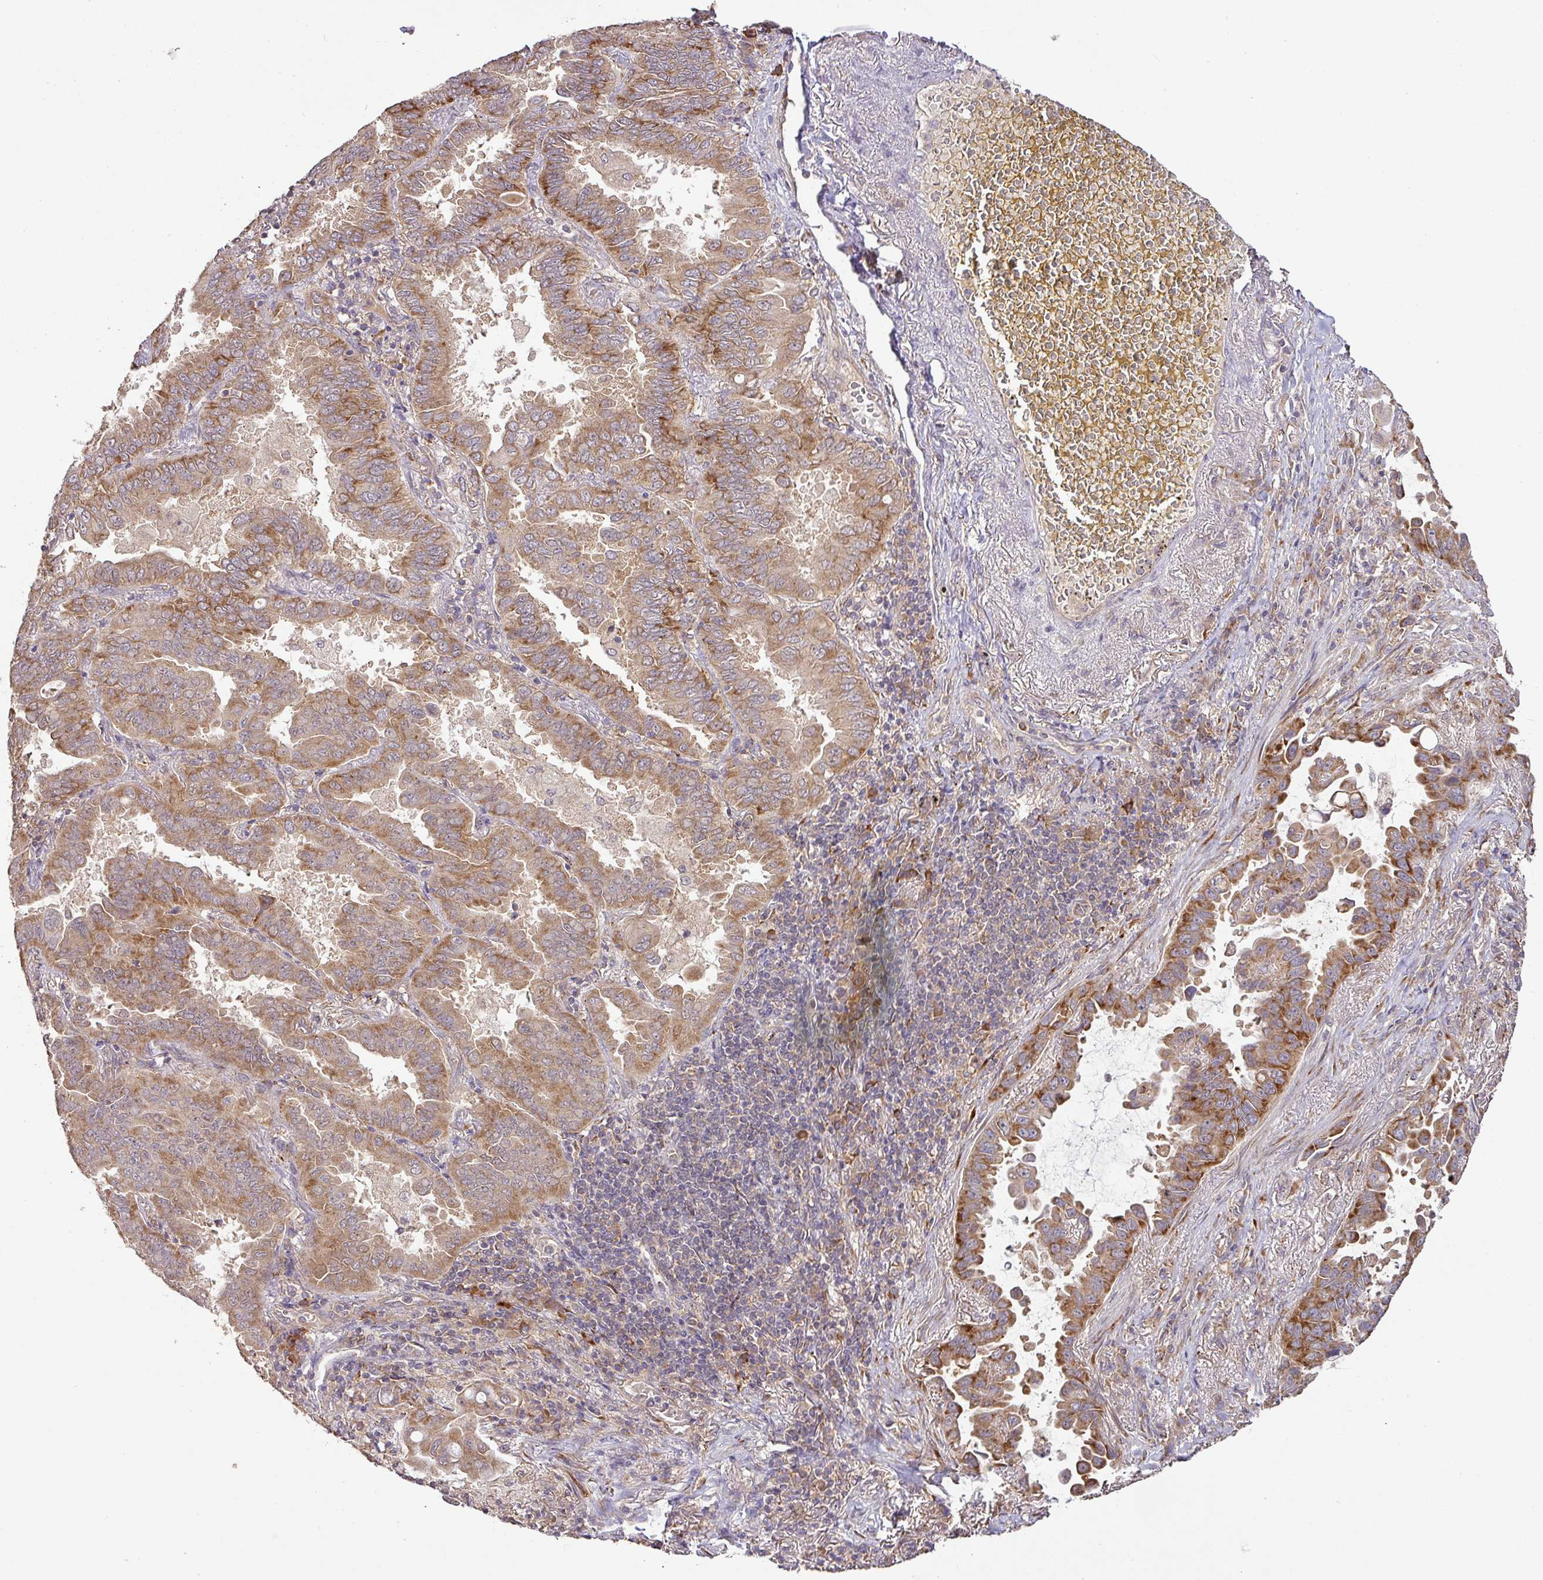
{"staining": {"intensity": "moderate", "quantity": ">75%", "location": "cytoplasmic/membranous"}, "tissue": "lung cancer", "cell_type": "Tumor cells", "image_type": "cancer", "snomed": [{"axis": "morphology", "description": "Adenocarcinoma, NOS"}, {"axis": "topography", "description": "Lung"}], "caption": "Approximately >75% of tumor cells in adenocarcinoma (lung) show moderate cytoplasmic/membranous protein staining as visualized by brown immunohistochemical staining.", "gene": "GALP", "patient": {"sex": "male", "age": 64}}